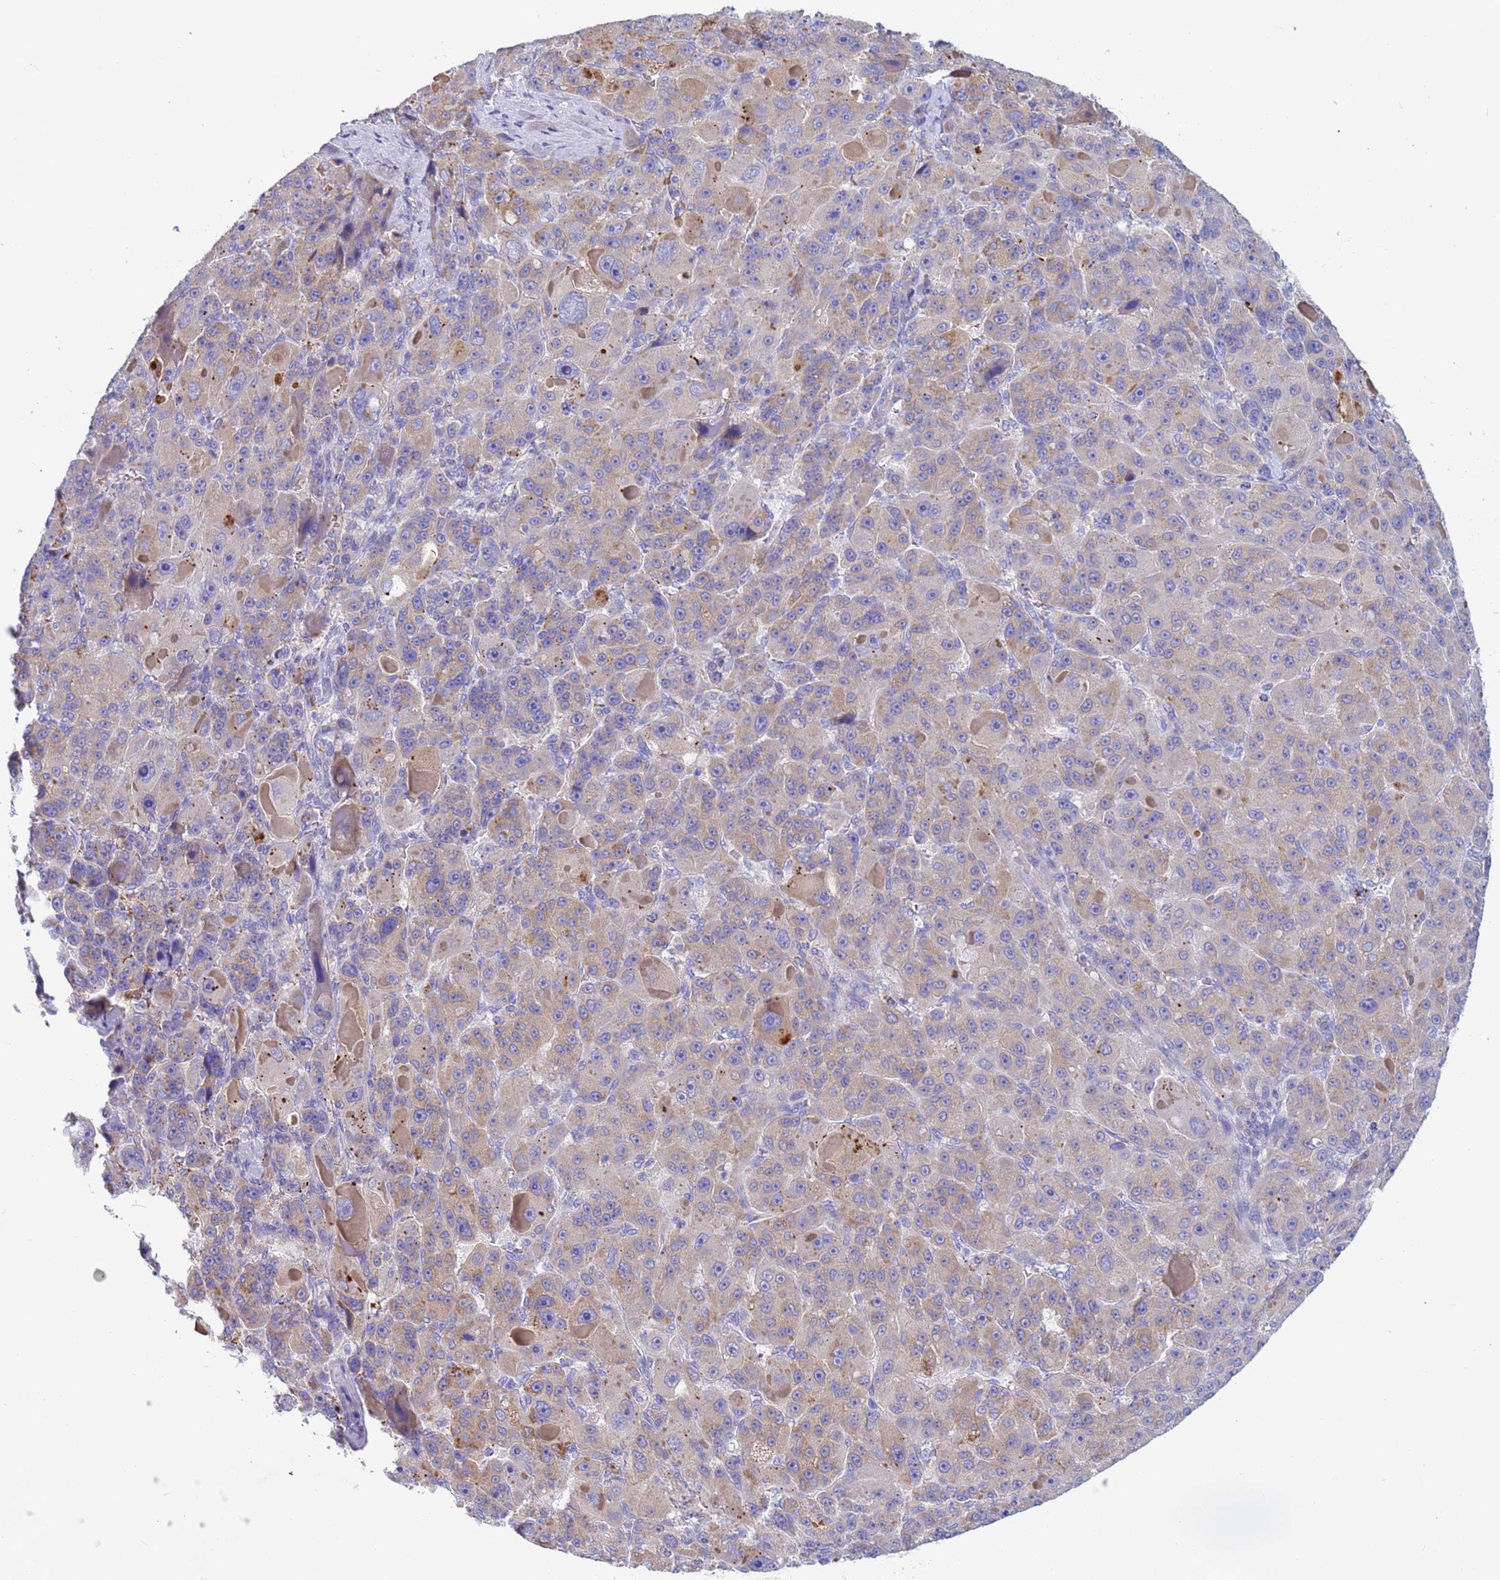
{"staining": {"intensity": "weak", "quantity": "<25%", "location": "cytoplasmic/membranous"}, "tissue": "liver cancer", "cell_type": "Tumor cells", "image_type": "cancer", "snomed": [{"axis": "morphology", "description": "Carcinoma, Hepatocellular, NOS"}, {"axis": "topography", "description": "Liver"}], "caption": "Immunohistochemical staining of human liver cancer (hepatocellular carcinoma) exhibits no significant positivity in tumor cells.", "gene": "C4orf46", "patient": {"sex": "male", "age": 76}}